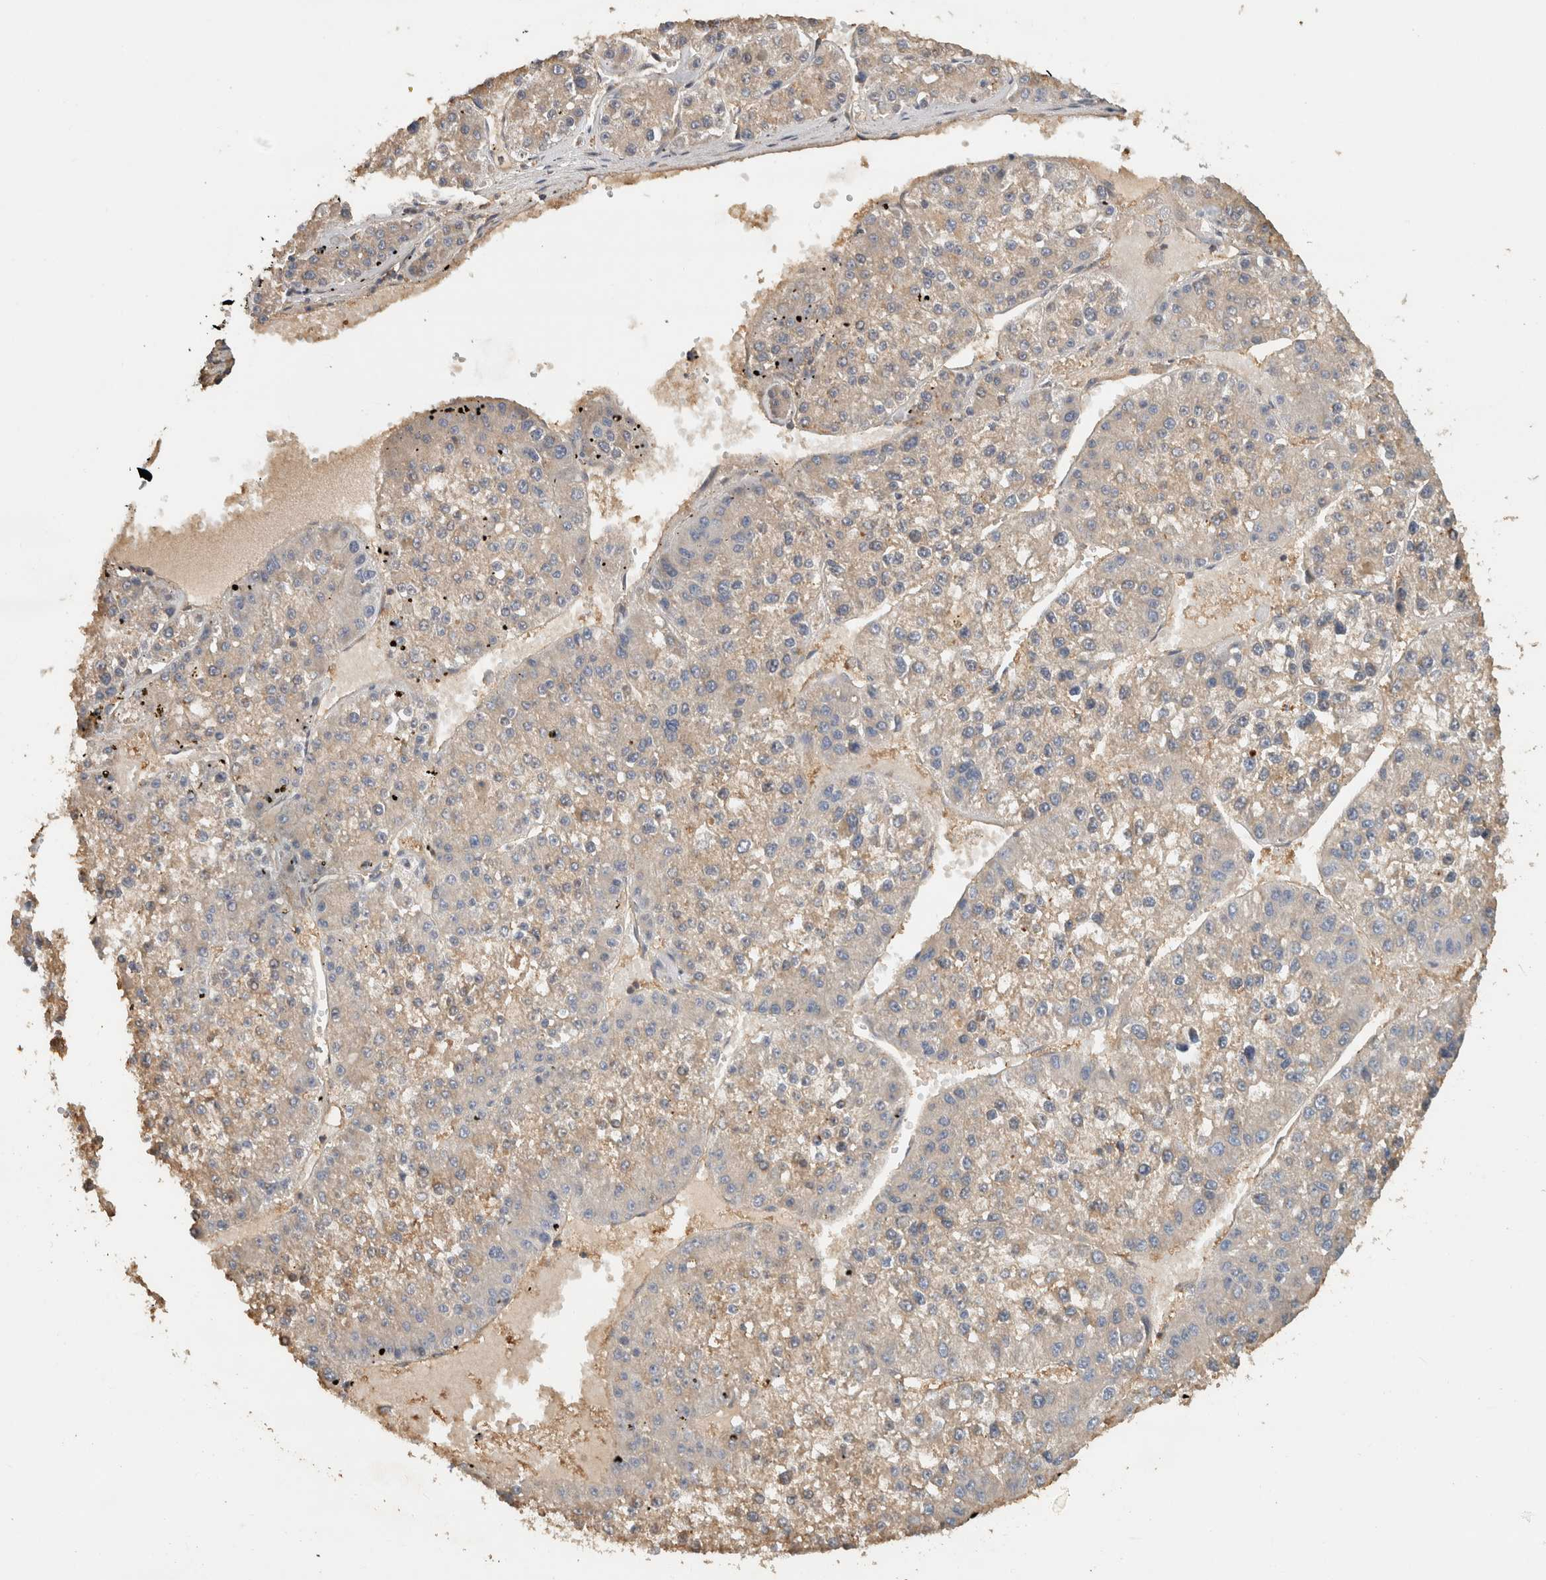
{"staining": {"intensity": "negative", "quantity": "none", "location": "none"}, "tissue": "liver cancer", "cell_type": "Tumor cells", "image_type": "cancer", "snomed": [{"axis": "morphology", "description": "Carcinoma, Hepatocellular, NOS"}, {"axis": "topography", "description": "Liver"}], "caption": "High magnification brightfield microscopy of liver hepatocellular carcinoma stained with DAB (brown) and counterstained with hematoxylin (blue): tumor cells show no significant expression. (DAB (3,3'-diaminobenzidine) IHC, high magnification).", "gene": "EIF4G3", "patient": {"sex": "female", "age": 73}}